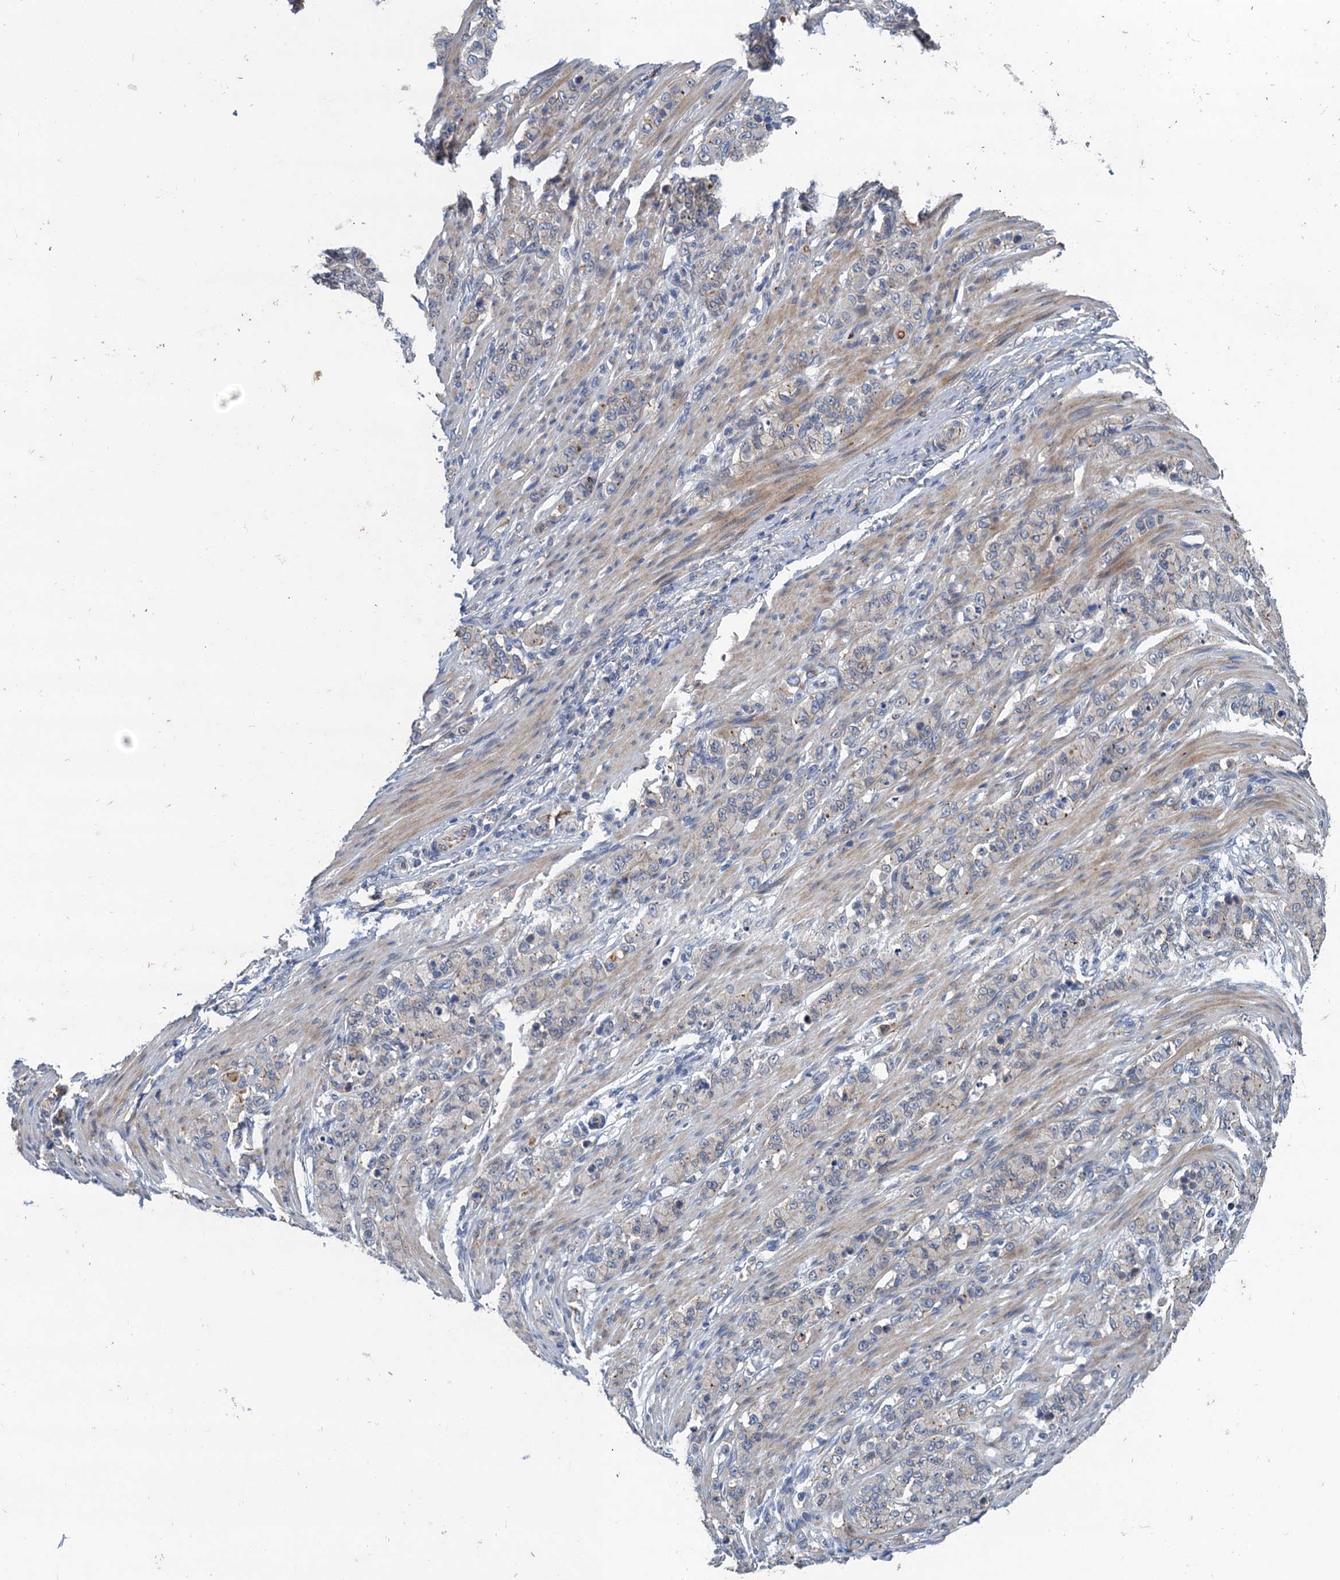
{"staining": {"intensity": "negative", "quantity": "none", "location": "none"}, "tissue": "stomach cancer", "cell_type": "Tumor cells", "image_type": "cancer", "snomed": [{"axis": "morphology", "description": "Adenocarcinoma, NOS"}, {"axis": "topography", "description": "Stomach"}], "caption": "This micrograph is of stomach cancer stained with immunohistochemistry (IHC) to label a protein in brown with the nuclei are counter-stained blue. There is no expression in tumor cells.", "gene": "TRAF7", "patient": {"sex": "female", "age": 79}}